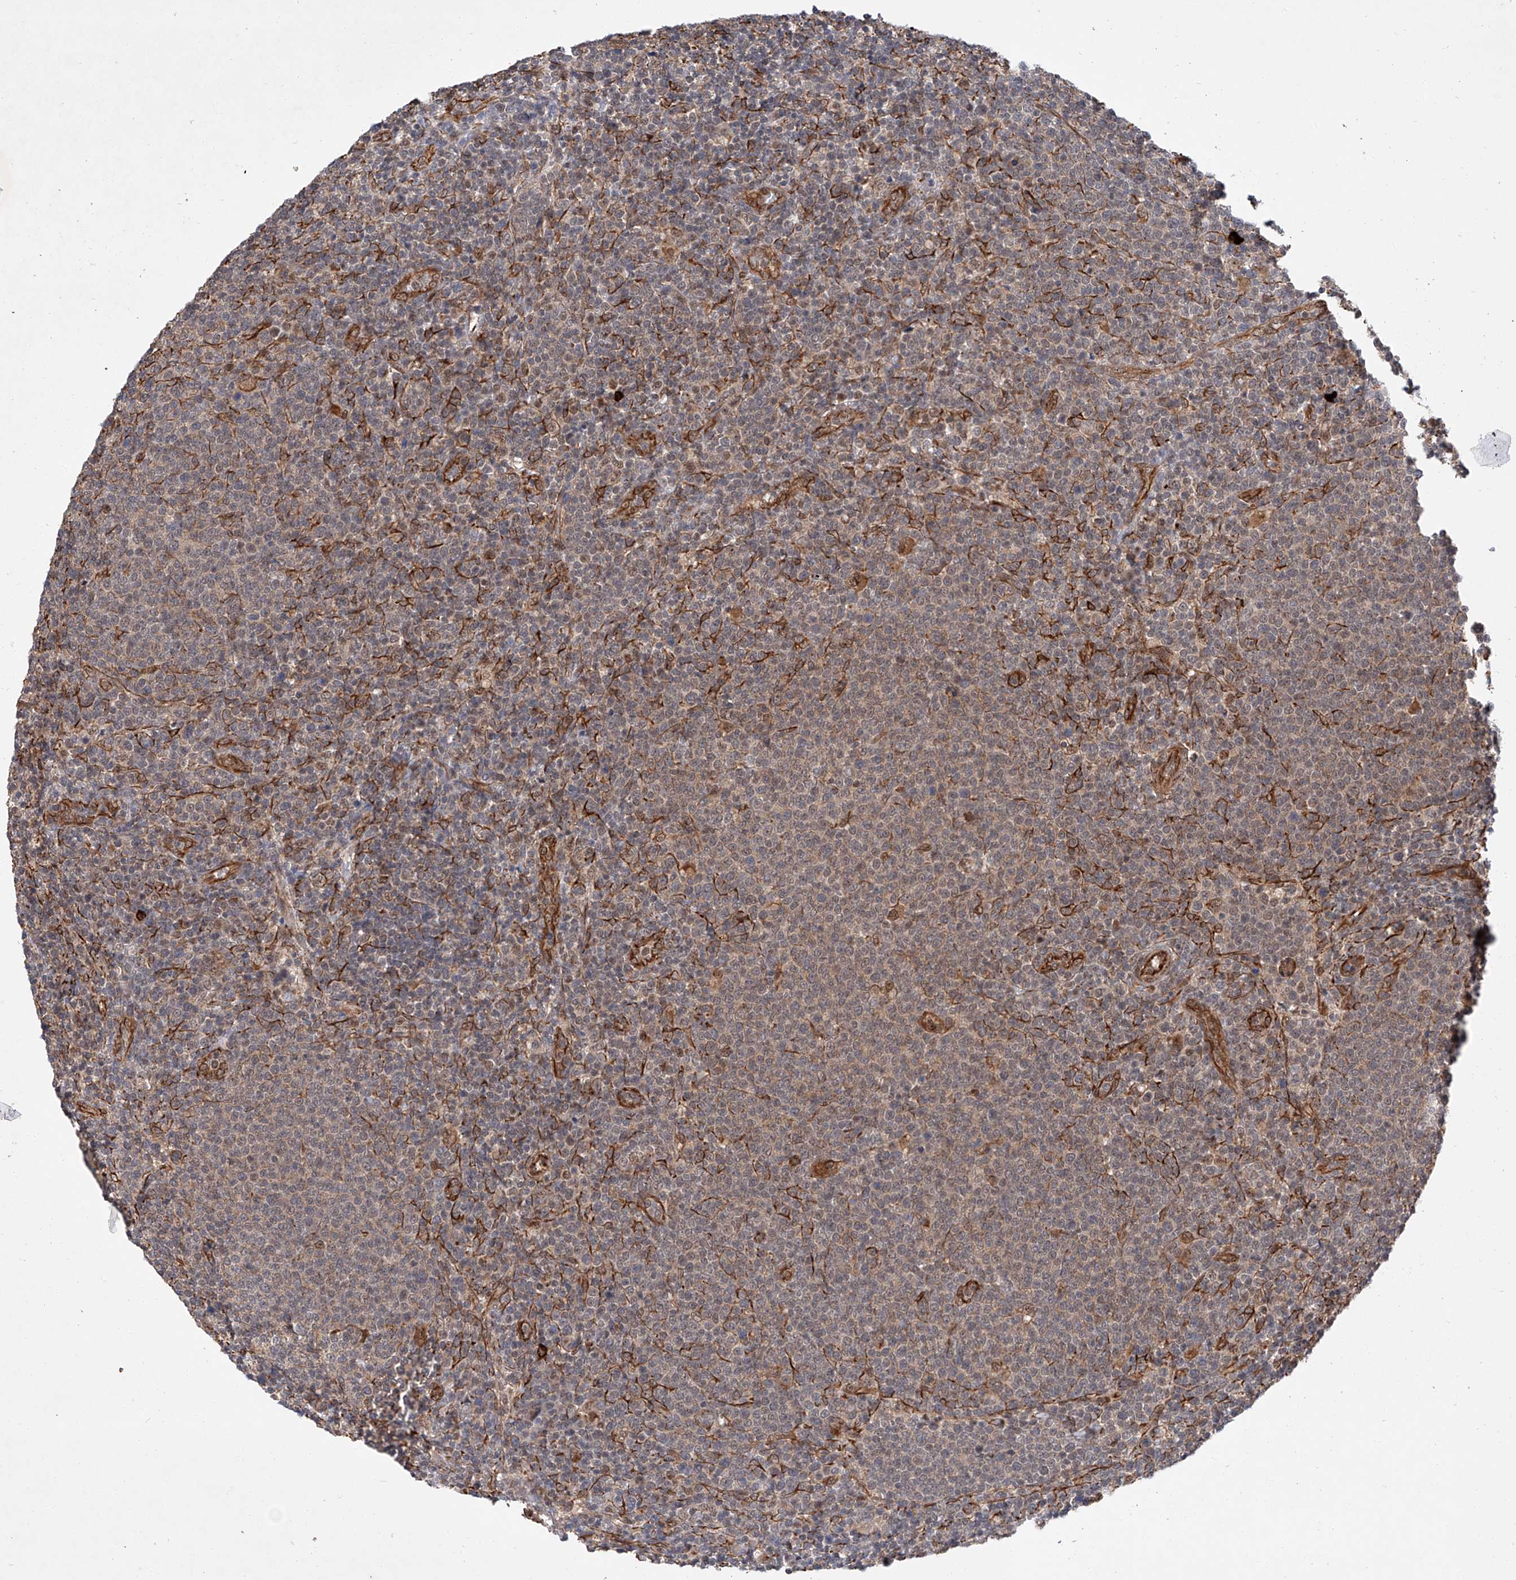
{"staining": {"intensity": "weak", "quantity": "<25%", "location": "nuclear"}, "tissue": "lymphoma", "cell_type": "Tumor cells", "image_type": "cancer", "snomed": [{"axis": "morphology", "description": "Malignant lymphoma, non-Hodgkin's type, High grade"}, {"axis": "topography", "description": "Lymph node"}], "caption": "Tumor cells are negative for brown protein staining in lymphoma. (DAB (3,3'-diaminobenzidine) IHC visualized using brightfield microscopy, high magnification).", "gene": "AMD1", "patient": {"sex": "male", "age": 61}}